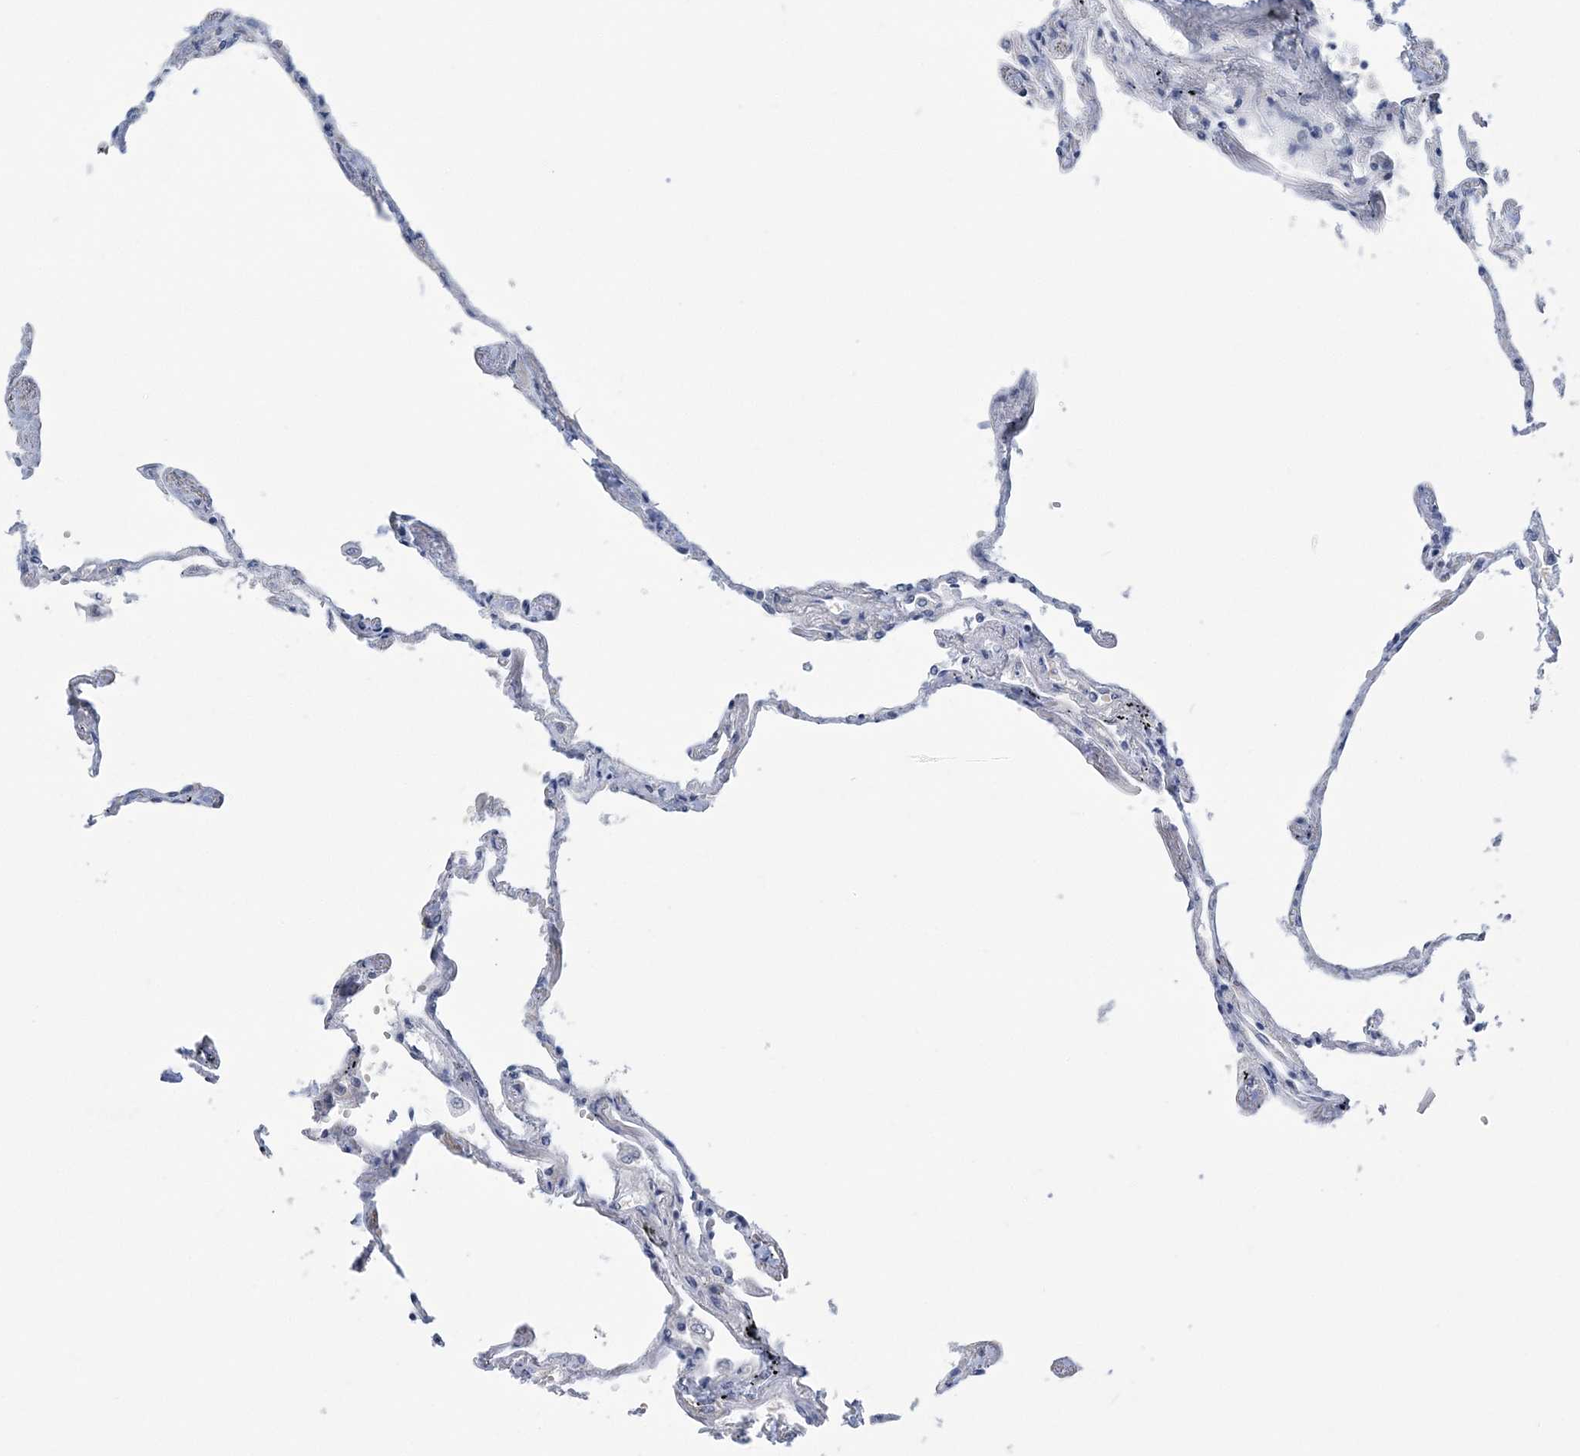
{"staining": {"intensity": "negative", "quantity": "none", "location": "none"}, "tissue": "lung", "cell_type": "Alveolar cells", "image_type": "normal", "snomed": [{"axis": "morphology", "description": "Normal tissue, NOS"}, {"axis": "topography", "description": "Lung"}], "caption": "DAB (3,3'-diaminobenzidine) immunohistochemical staining of normal human lung exhibits no significant staining in alveolar cells. (DAB immunohistochemistry (IHC), high magnification).", "gene": "ZBTB7A", "patient": {"sex": "female", "age": 67}}